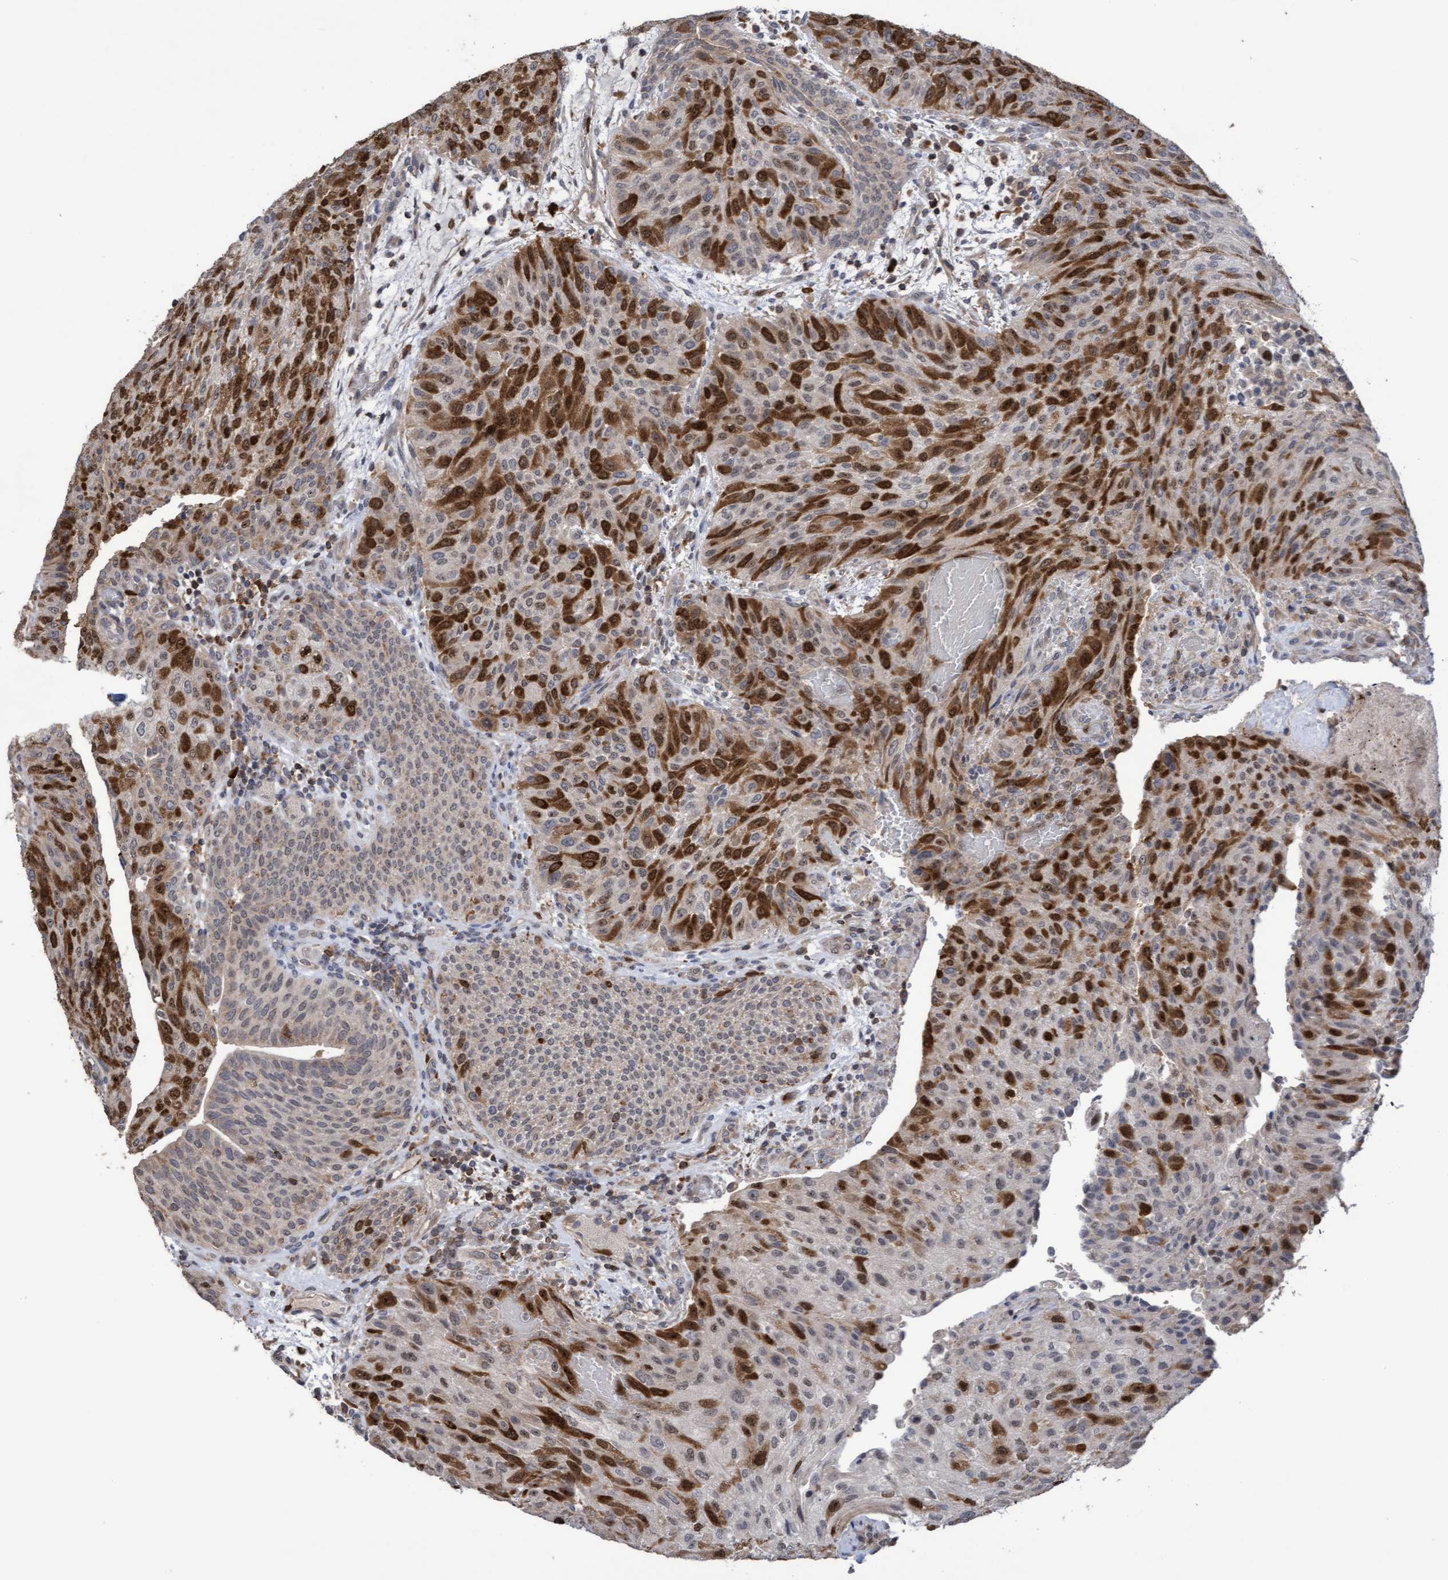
{"staining": {"intensity": "strong", "quantity": "25%-75%", "location": "cytoplasmic/membranous,nuclear"}, "tissue": "urothelial cancer", "cell_type": "Tumor cells", "image_type": "cancer", "snomed": [{"axis": "morphology", "description": "Urothelial carcinoma, Low grade"}, {"axis": "morphology", "description": "Urothelial carcinoma, High grade"}, {"axis": "topography", "description": "Urinary bladder"}], "caption": "An IHC histopathology image of tumor tissue is shown. Protein staining in brown highlights strong cytoplasmic/membranous and nuclear positivity in urothelial carcinoma (high-grade) within tumor cells.", "gene": "SLBP", "patient": {"sex": "male", "age": 35}}